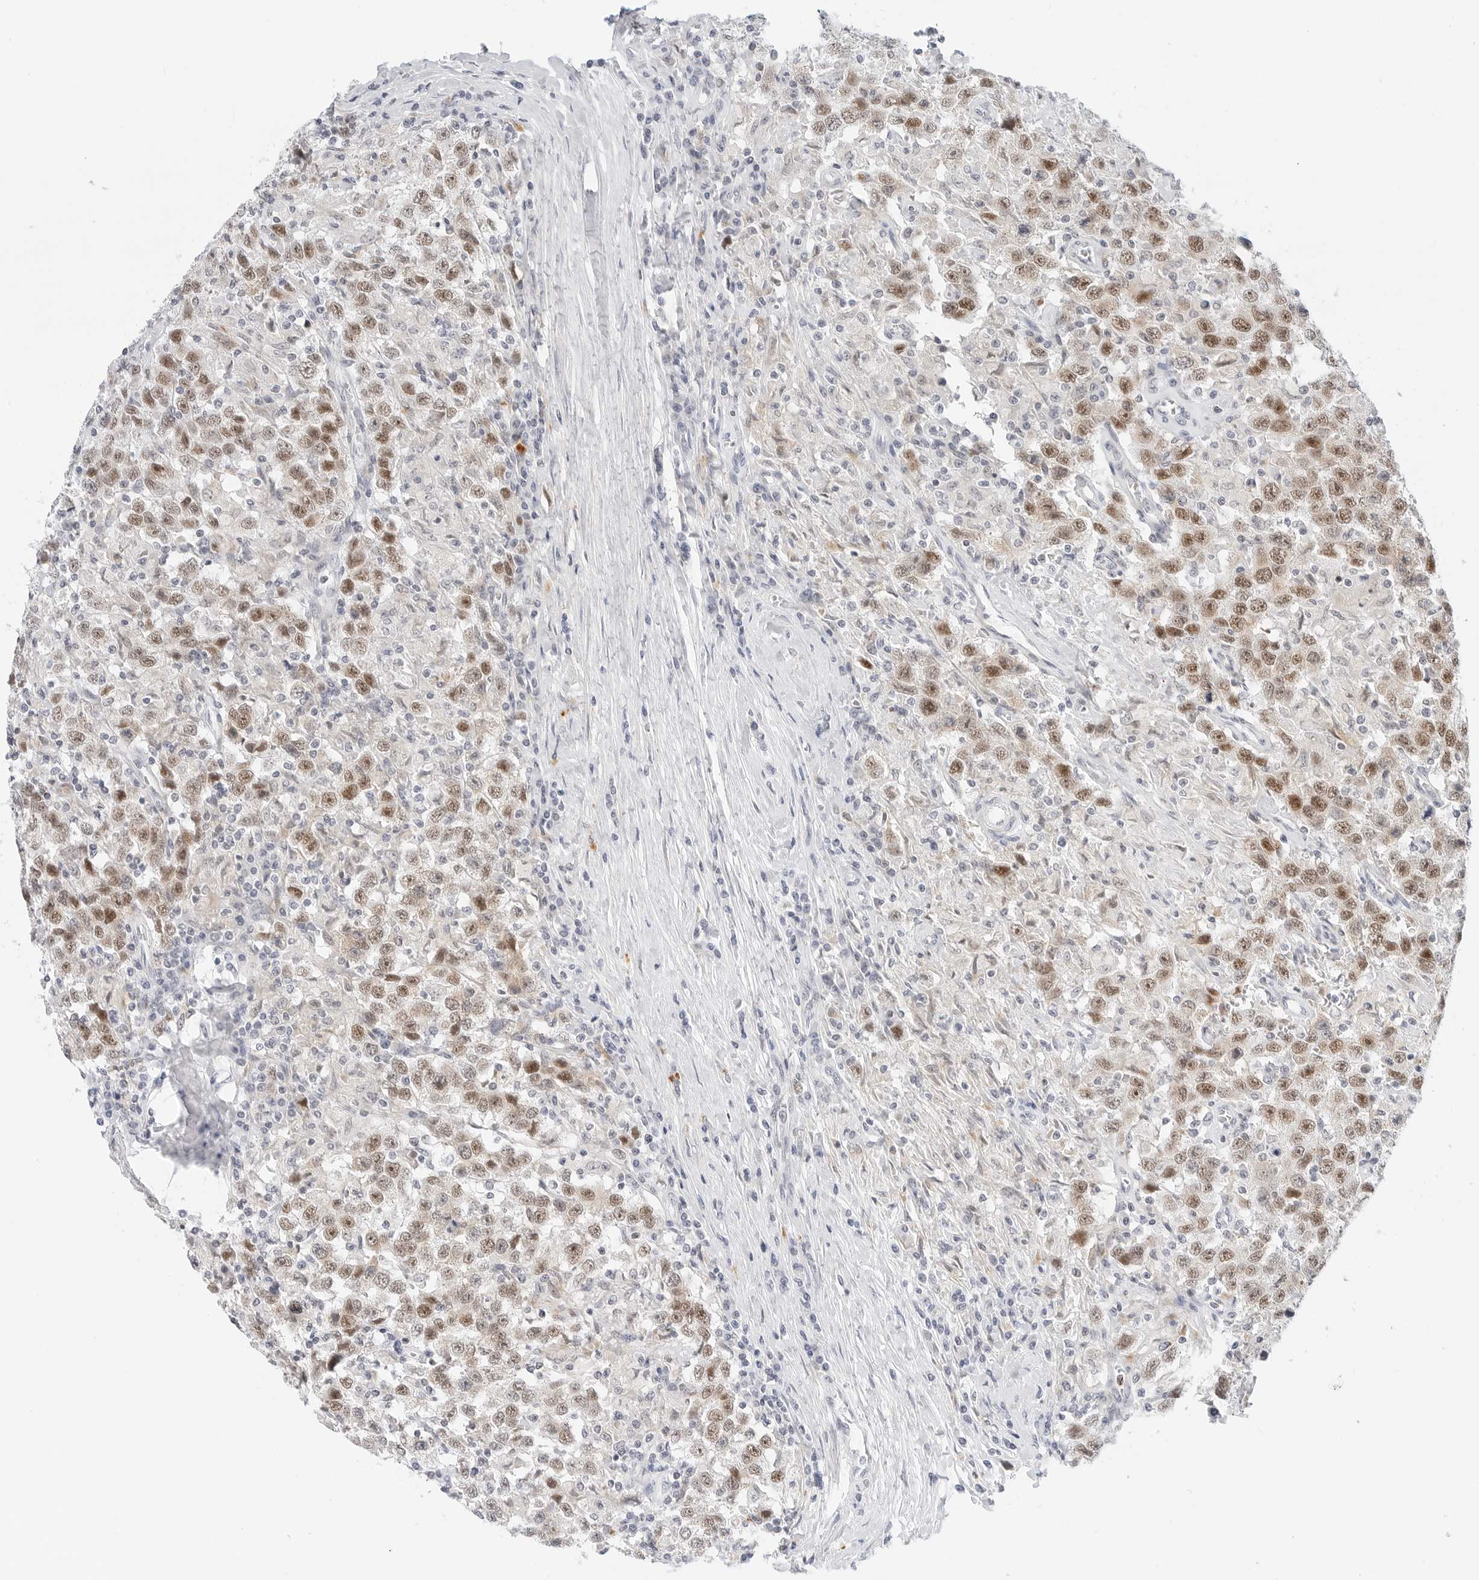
{"staining": {"intensity": "moderate", "quantity": ">75%", "location": "nuclear"}, "tissue": "testis cancer", "cell_type": "Tumor cells", "image_type": "cancer", "snomed": [{"axis": "morphology", "description": "Seminoma, NOS"}, {"axis": "topography", "description": "Testis"}], "caption": "IHC (DAB (3,3'-diaminobenzidine)) staining of seminoma (testis) exhibits moderate nuclear protein staining in about >75% of tumor cells. (IHC, brightfield microscopy, high magnification).", "gene": "TSEN2", "patient": {"sex": "male", "age": 41}}